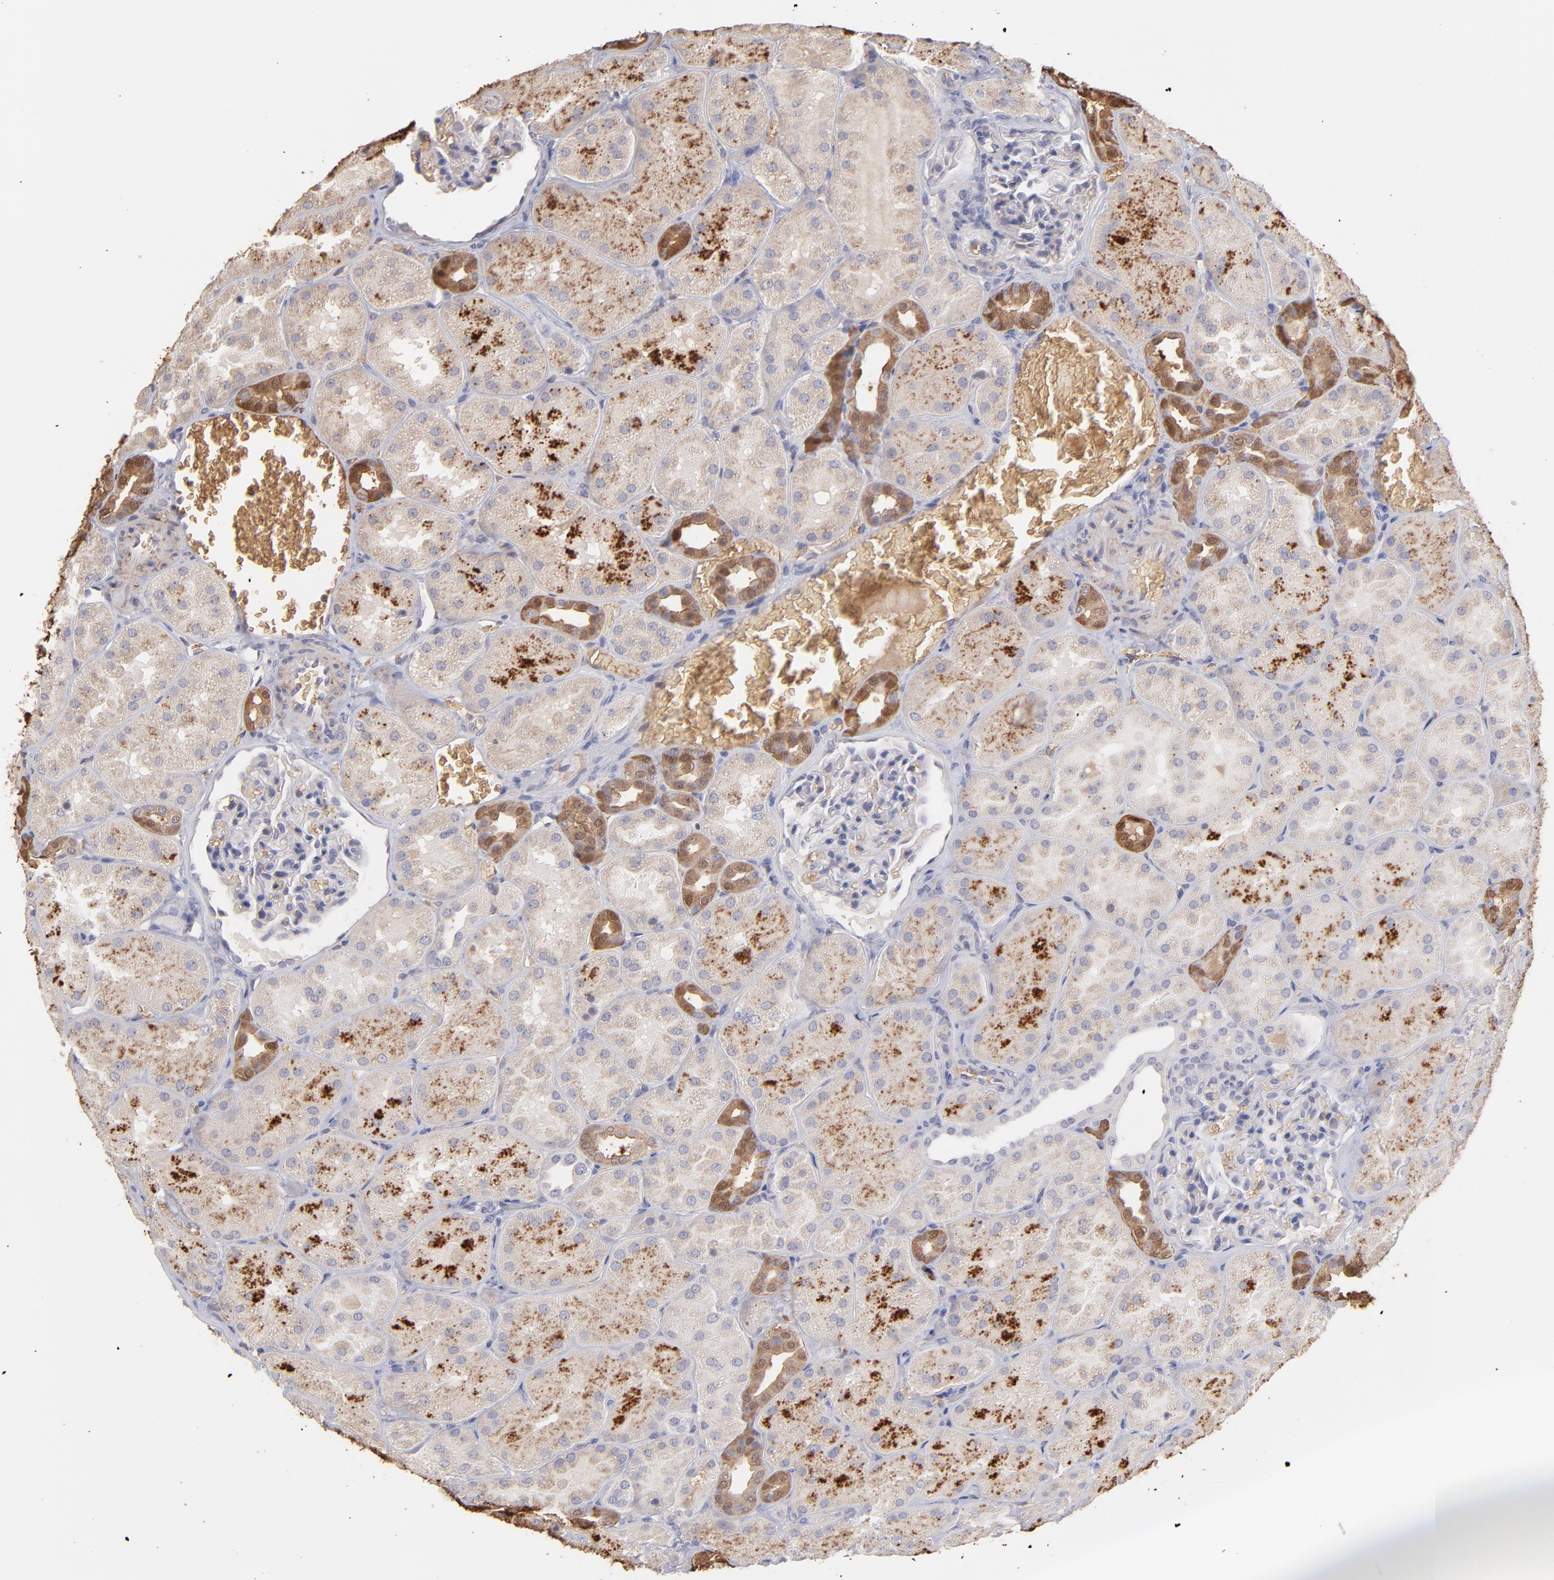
{"staining": {"intensity": "negative", "quantity": "none", "location": "none"}, "tissue": "kidney", "cell_type": "Cells in glomeruli", "image_type": "normal", "snomed": [{"axis": "morphology", "description": "Normal tissue, NOS"}, {"axis": "topography", "description": "Kidney"}], "caption": "Immunohistochemical staining of unremarkable kidney displays no significant positivity in cells in glomeruli.", "gene": "F13B", "patient": {"sex": "male", "age": 28}}